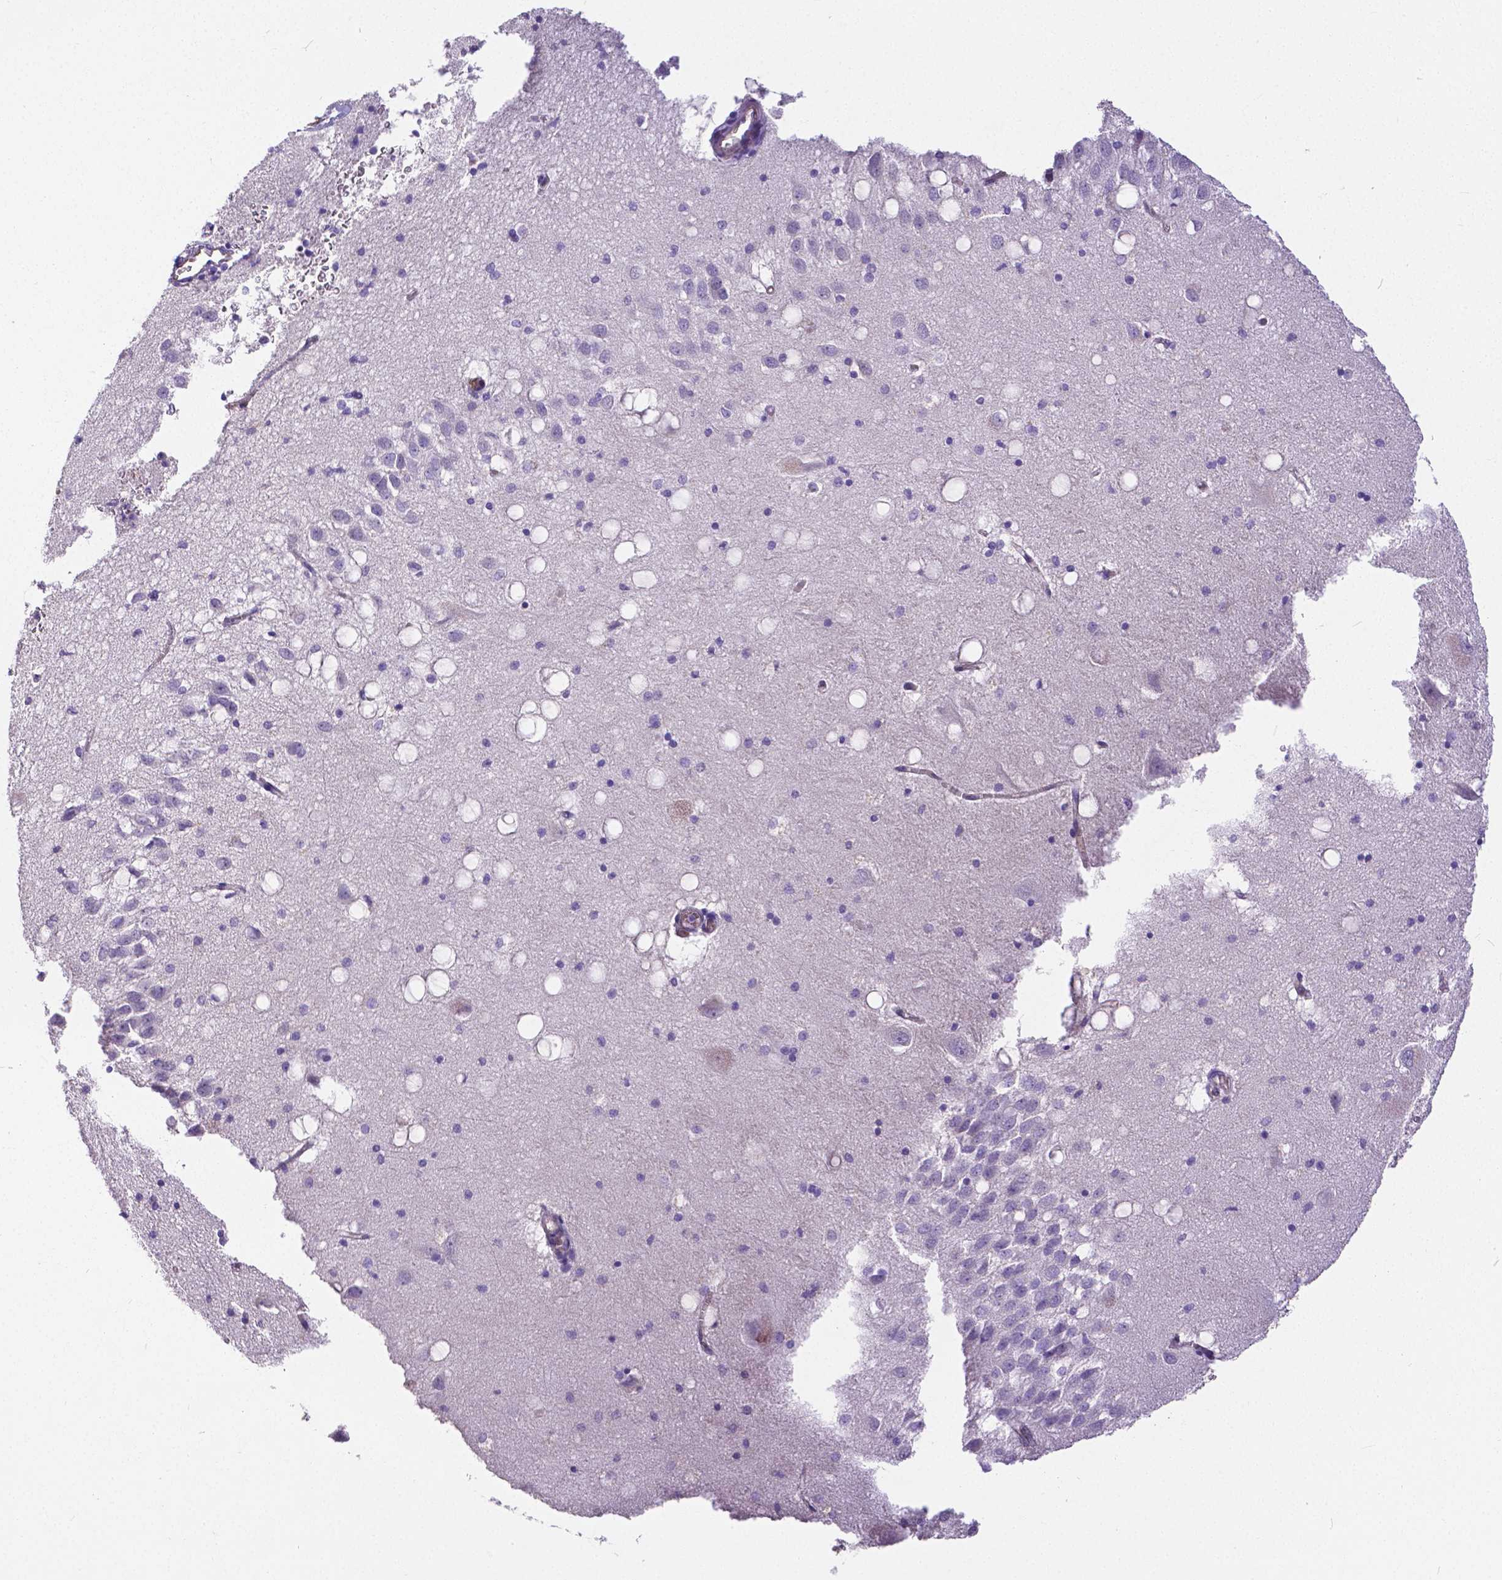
{"staining": {"intensity": "negative", "quantity": "none", "location": "none"}, "tissue": "hippocampus", "cell_type": "Glial cells", "image_type": "normal", "snomed": [{"axis": "morphology", "description": "Normal tissue, NOS"}, {"axis": "topography", "description": "Hippocampus"}], "caption": "High power microscopy image of an immunohistochemistry histopathology image of normal hippocampus, revealing no significant staining in glial cells.", "gene": "OCLN", "patient": {"sex": "male", "age": 58}}